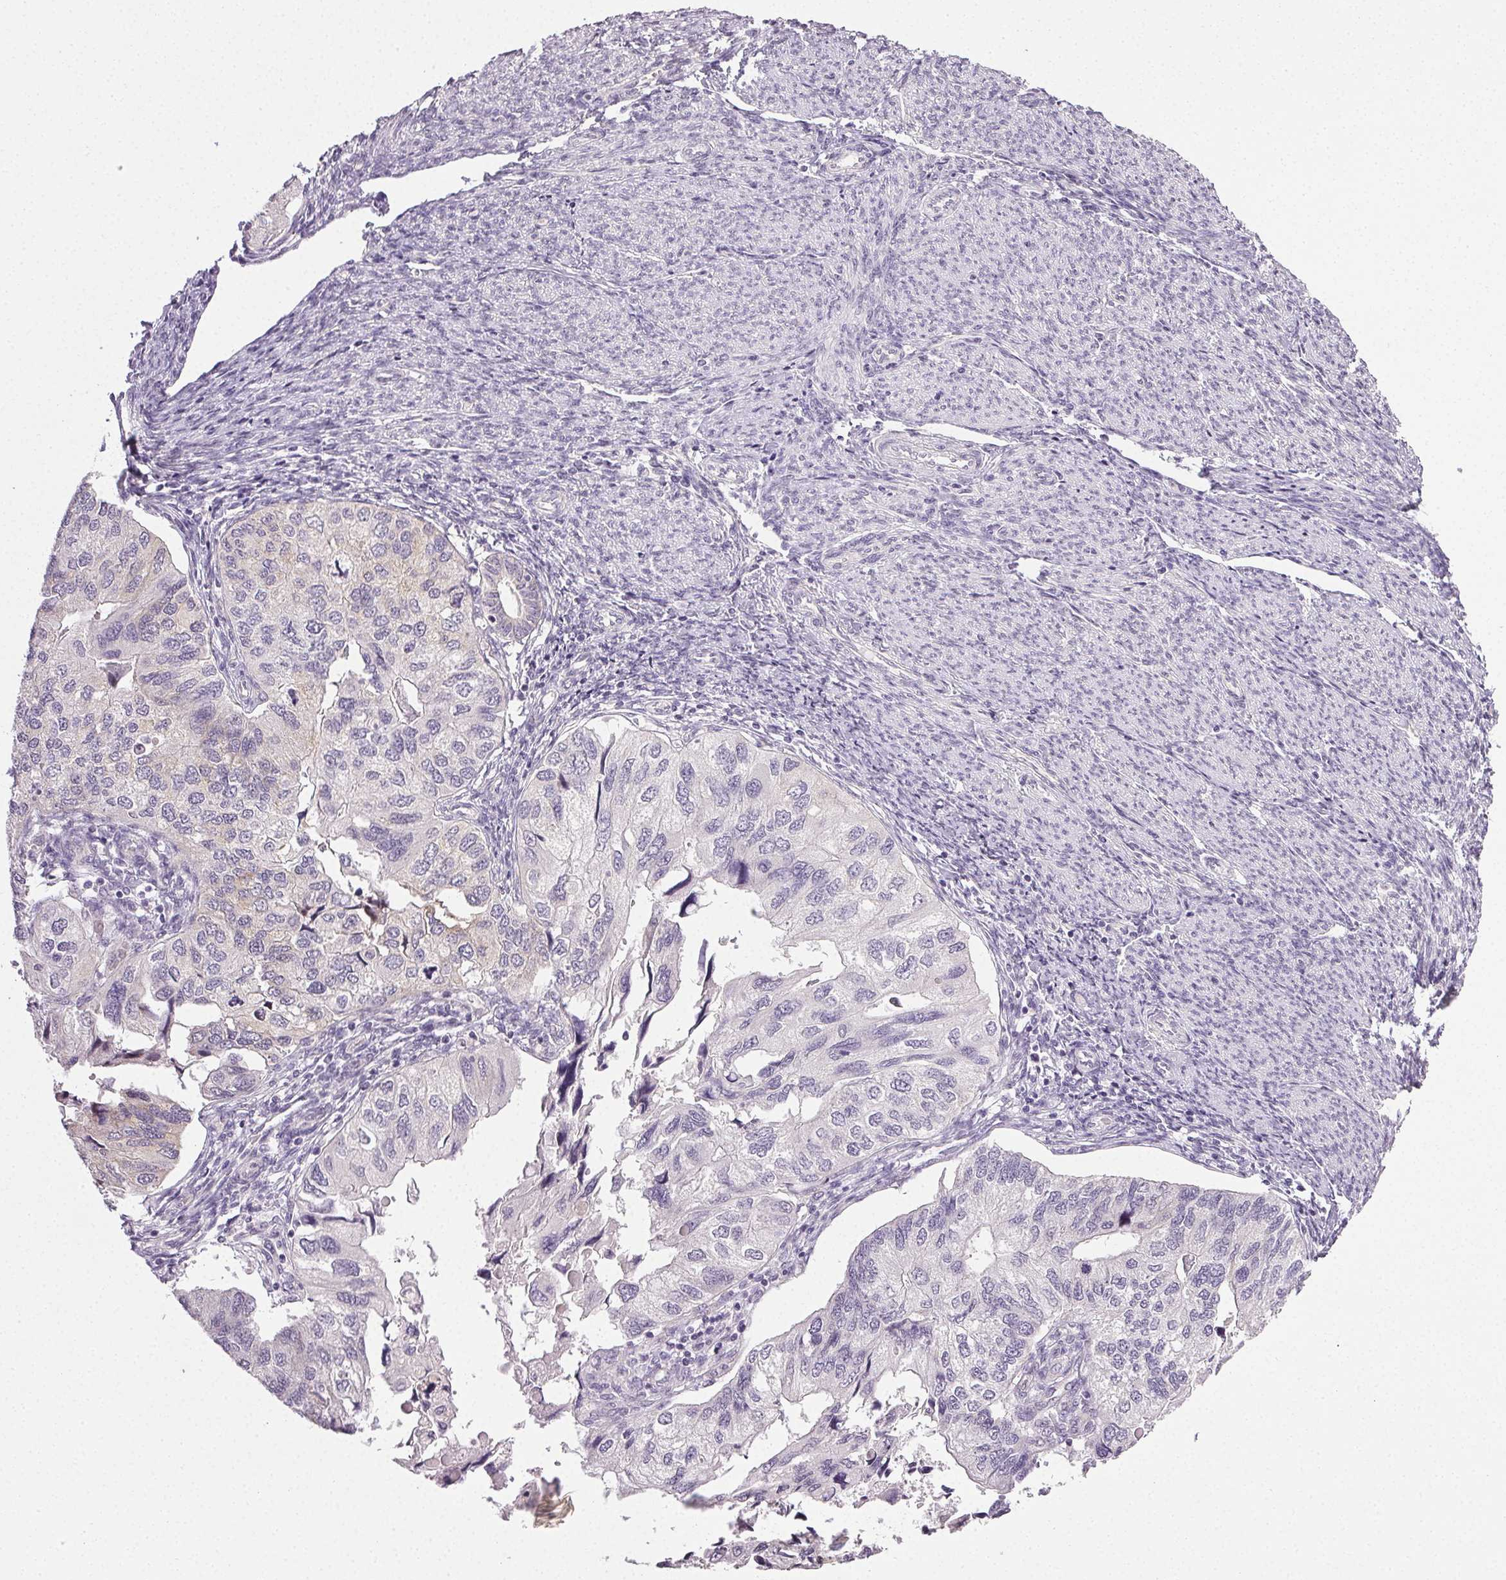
{"staining": {"intensity": "negative", "quantity": "none", "location": "none"}, "tissue": "endometrial cancer", "cell_type": "Tumor cells", "image_type": "cancer", "snomed": [{"axis": "morphology", "description": "Carcinoma, NOS"}, {"axis": "topography", "description": "Uterus"}], "caption": "High power microscopy micrograph of an immunohistochemistry (IHC) micrograph of endometrial cancer (carcinoma), revealing no significant positivity in tumor cells. Nuclei are stained in blue.", "gene": "PLCB1", "patient": {"sex": "female", "age": 76}}